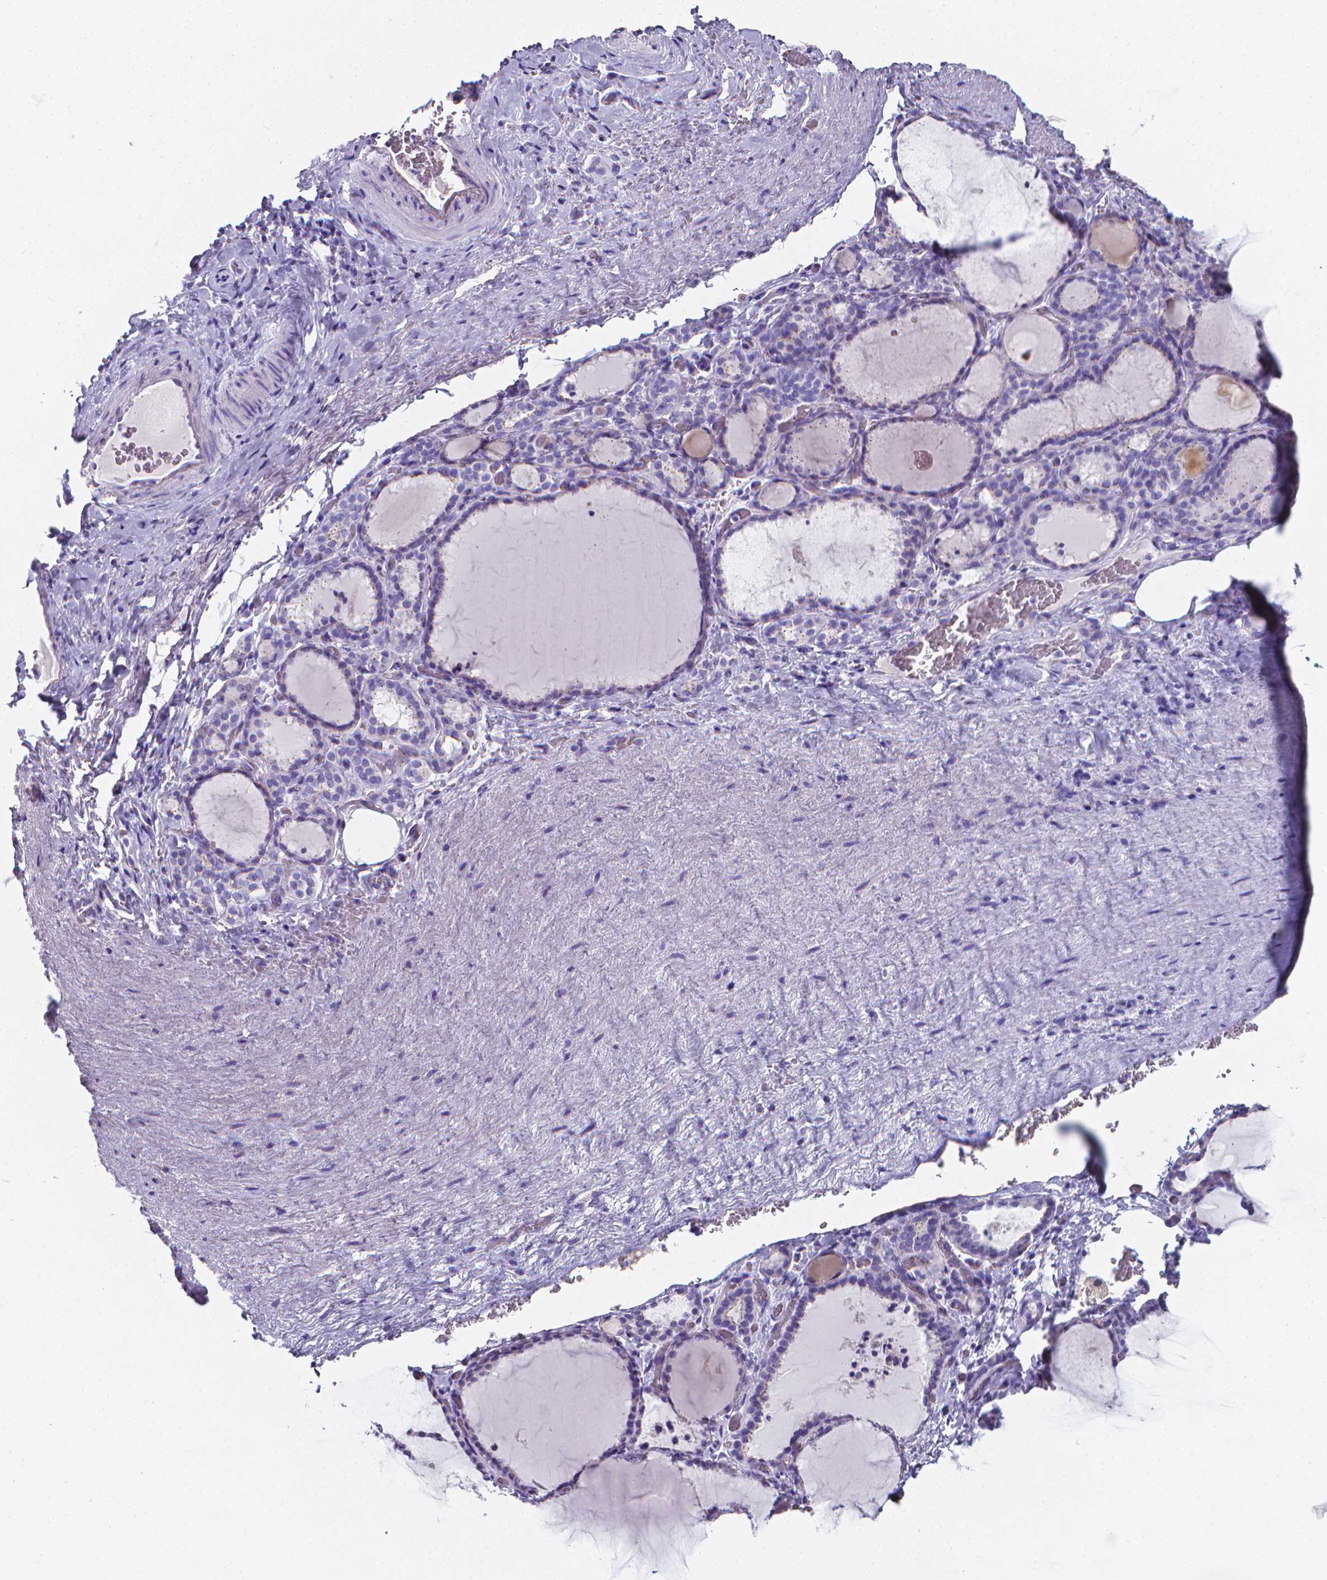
{"staining": {"intensity": "negative", "quantity": "none", "location": "none"}, "tissue": "thyroid gland", "cell_type": "Glandular cells", "image_type": "normal", "snomed": [{"axis": "morphology", "description": "Normal tissue, NOS"}, {"axis": "topography", "description": "Thyroid gland"}], "caption": "Human thyroid gland stained for a protein using immunohistochemistry demonstrates no expression in glandular cells.", "gene": "LRRC73", "patient": {"sex": "female", "age": 22}}